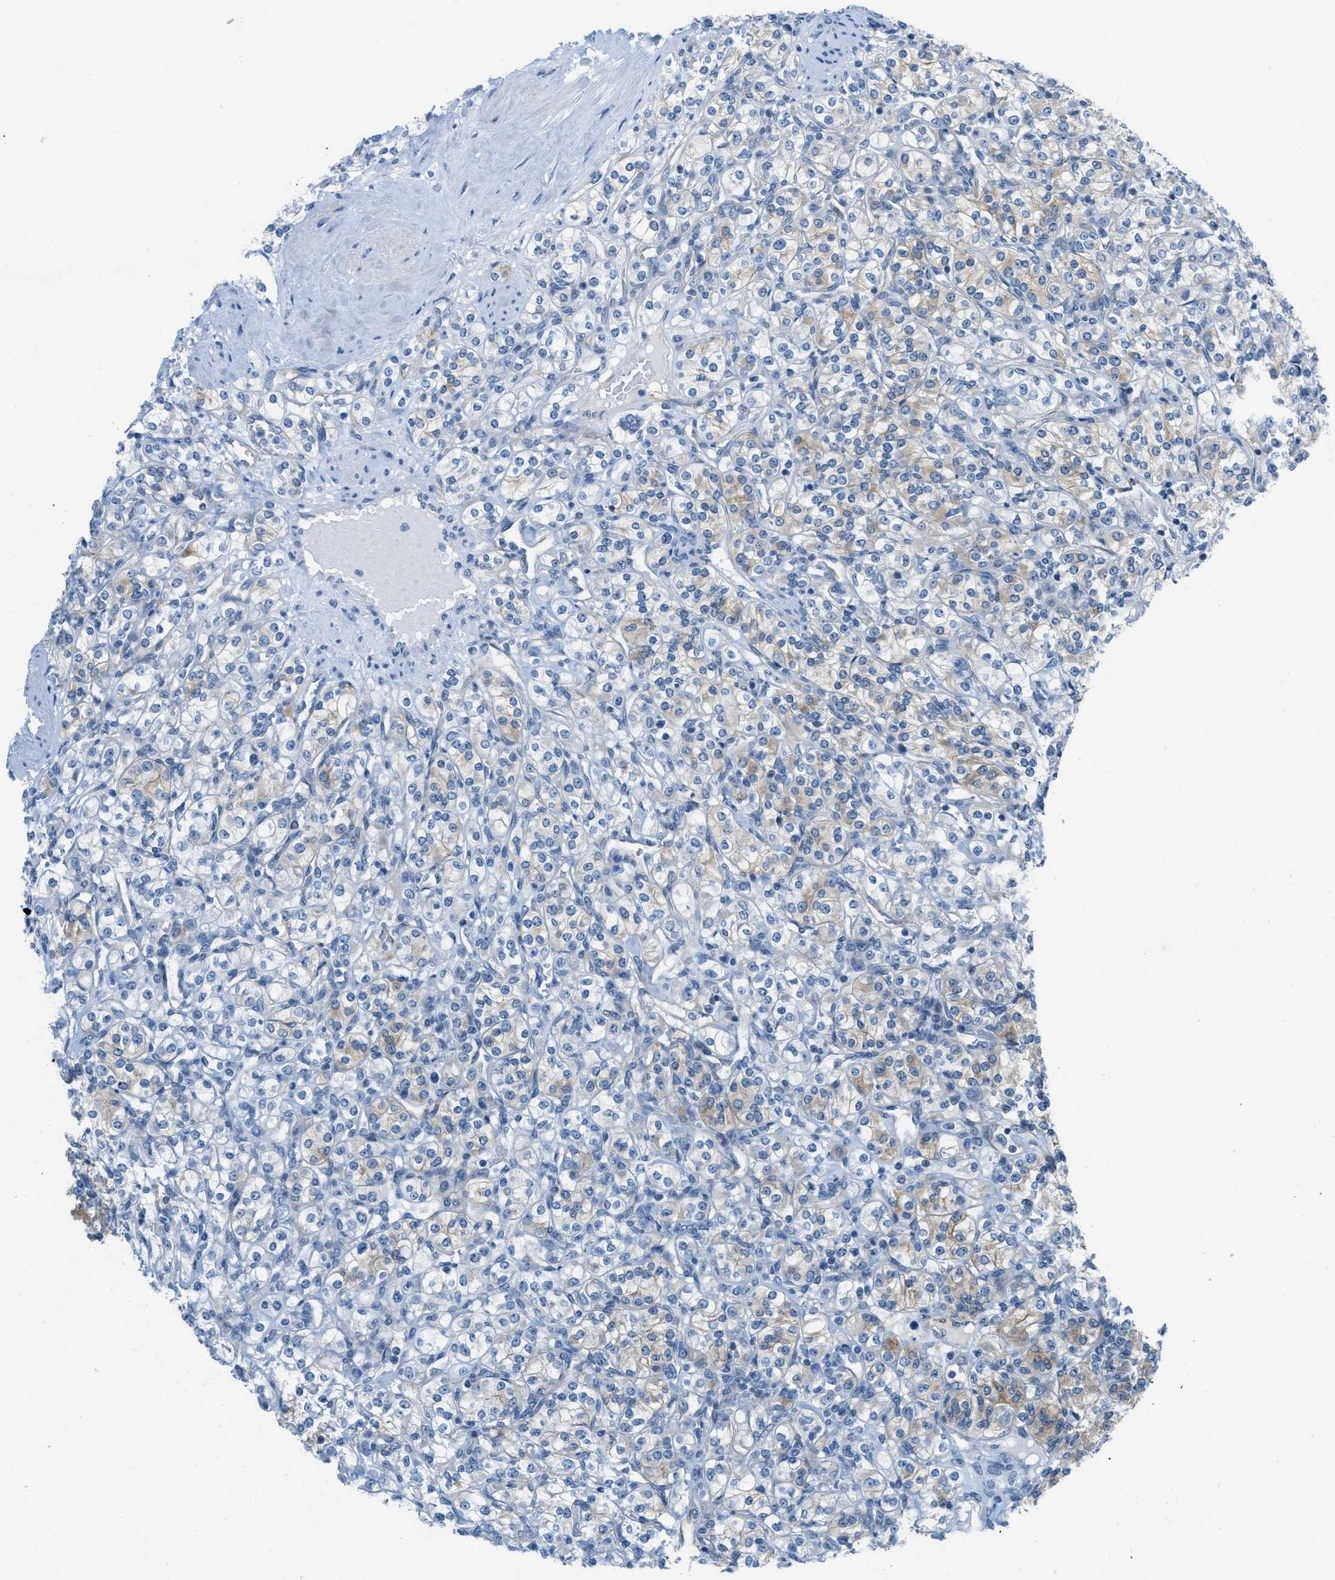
{"staining": {"intensity": "weak", "quantity": "25%-75%", "location": "cytoplasmic/membranous"}, "tissue": "renal cancer", "cell_type": "Tumor cells", "image_type": "cancer", "snomed": [{"axis": "morphology", "description": "Adenocarcinoma, NOS"}, {"axis": "topography", "description": "Kidney"}], "caption": "Renal cancer stained for a protein (brown) shows weak cytoplasmic/membranous positive staining in about 25%-75% of tumor cells.", "gene": "ASGR1", "patient": {"sex": "male", "age": 77}}